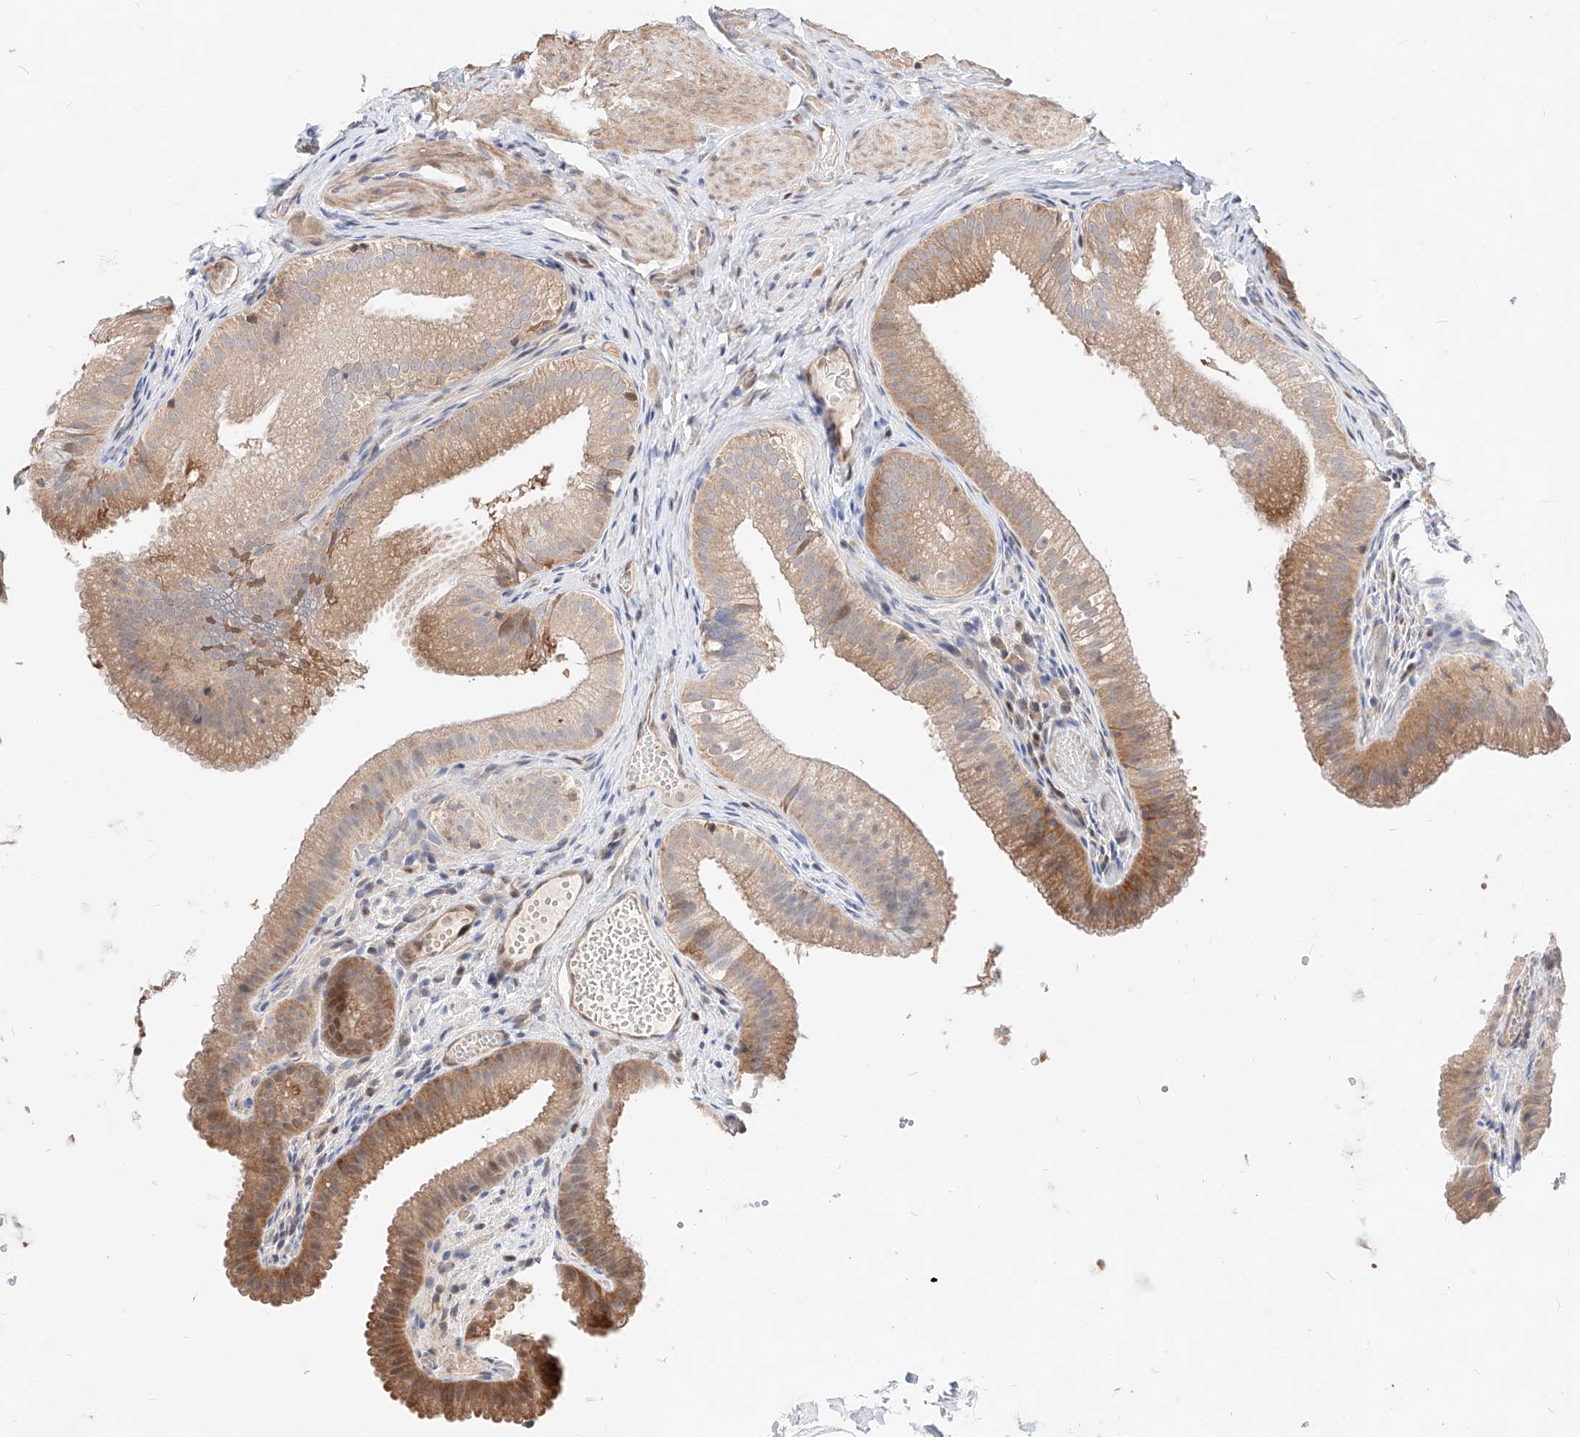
{"staining": {"intensity": "moderate", "quantity": ">75%", "location": "cytoplasmic/membranous"}, "tissue": "gallbladder", "cell_type": "Glandular cells", "image_type": "normal", "snomed": [{"axis": "morphology", "description": "Normal tissue, NOS"}, {"axis": "topography", "description": "Gallbladder"}], "caption": "The micrograph reveals a brown stain indicating the presence of a protein in the cytoplasmic/membranous of glandular cells in gallbladder. (Brightfield microscopy of DAB IHC at high magnification).", "gene": "TSNAX", "patient": {"sex": "female", "age": 30}}